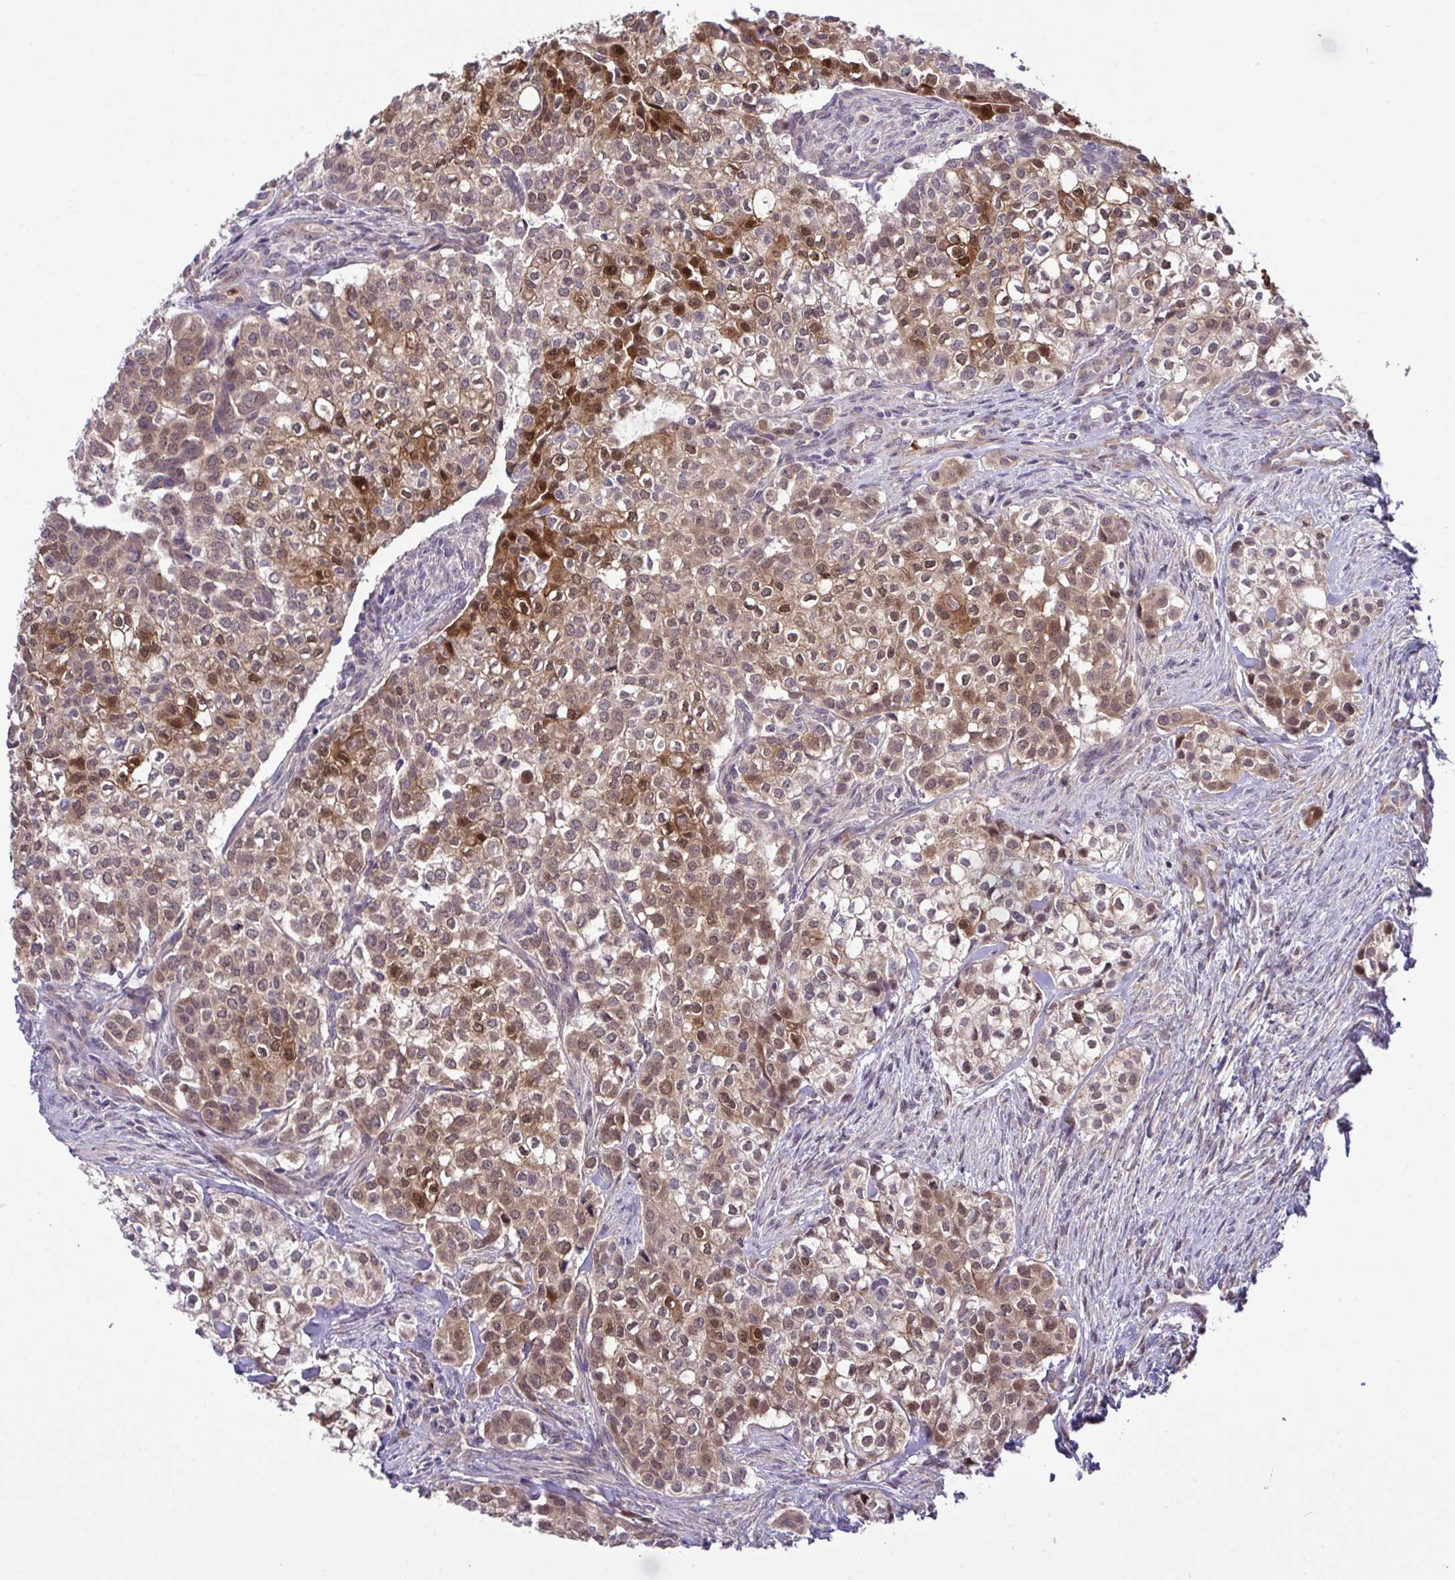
{"staining": {"intensity": "moderate", "quantity": "25%-75%", "location": "cytoplasmic/membranous,nuclear"}, "tissue": "head and neck cancer", "cell_type": "Tumor cells", "image_type": "cancer", "snomed": [{"axis": "morphology", "description": "Adenocarcinoma, NOS"}, {"axis": "topography", "description": "Head-Neck"}], "caption": "A high-resolution photomicrograph shows immunohistochemistry (IHC) staining of head and neck adenocarcinoma, which demonstrates moderate cytoplasmic/membranous and nuclear expression in about 25%-75% of tumor cells.", "gene": "CMPK1", "patient": {"sex": "male", "age": 81}}